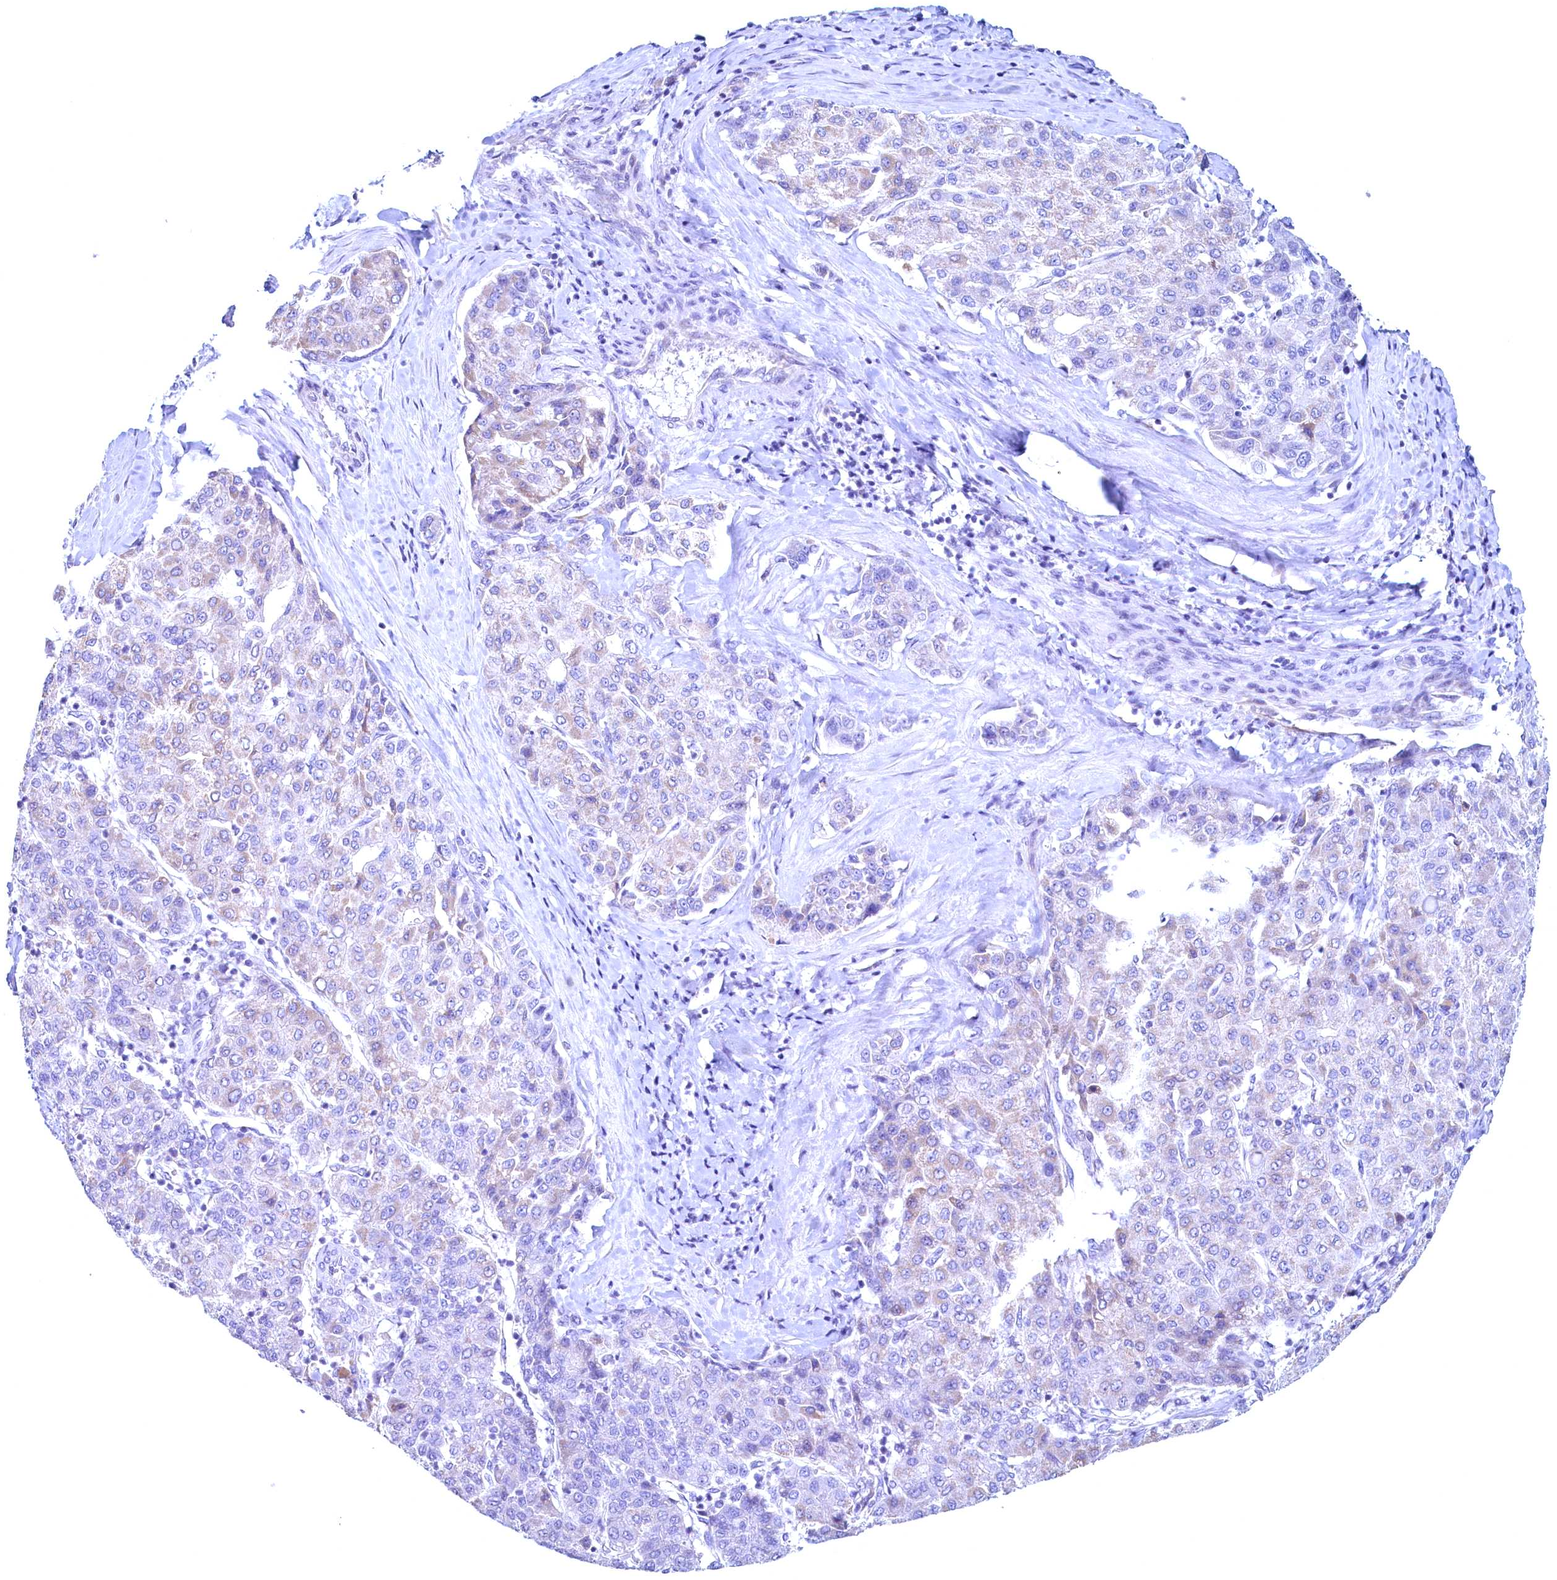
{"staining": {"intensity": "weak", "quantity": "<25%", "location": "cytoplasmic/membranous"}, "tissue": "liver cancer", "cell_type": "Tumor cells", "image_type": "cancer", "snomed": [{"axis": "morphology", "description": "Carcinoma, Hepatocellular, NOS"}, {"axis": "topography", "description": "Liver"}], "caption": "Tumor cells are negative for brown protein staining in liver cancer (hepatocellular carcinoma). (Stains: DAB immunohistochemistry with hematoxylin counter stain, Microscopy: brightfield microscopy at high magnification).", "gene": "MAP1LC3A", "patient": {"sex": "male", "age": 65}}